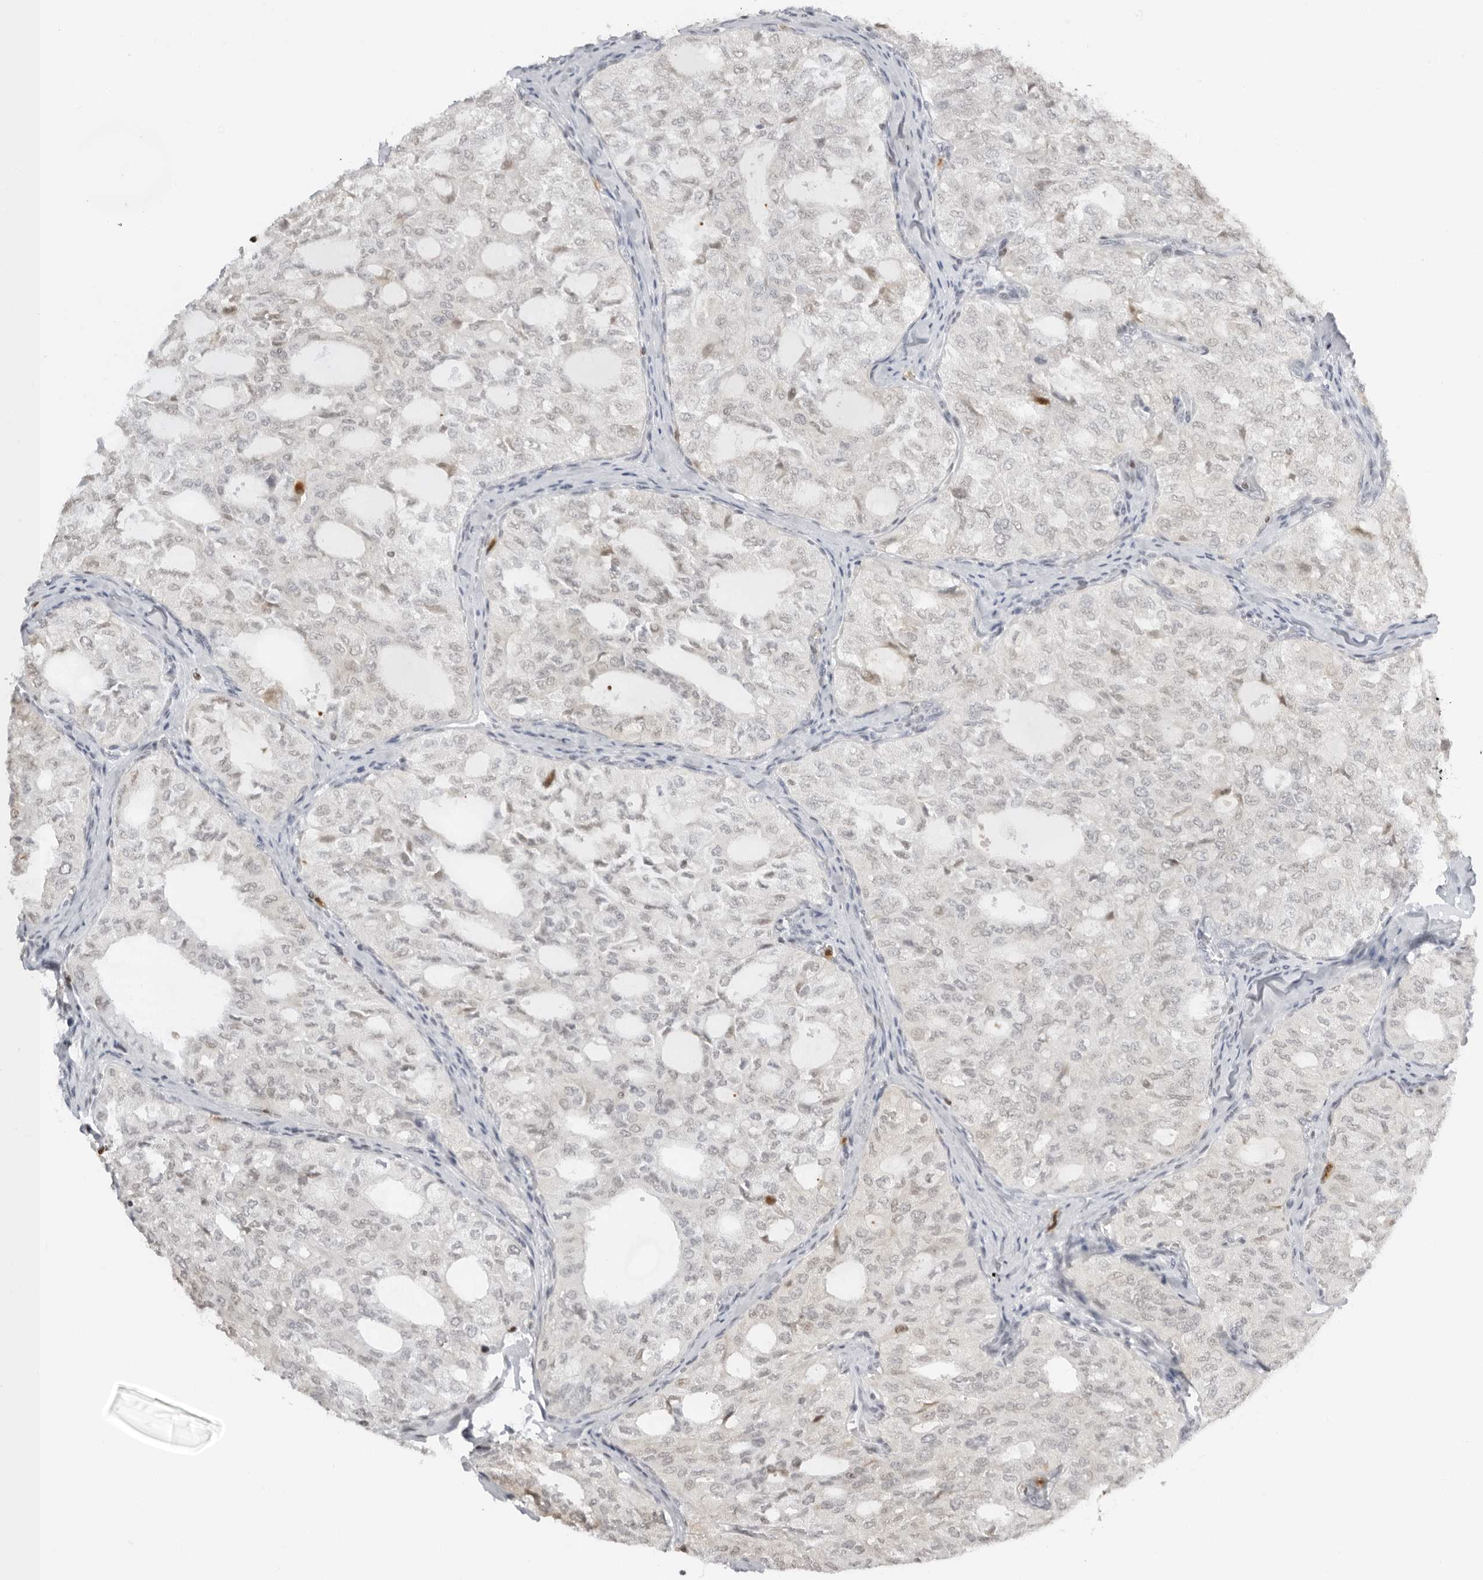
{"staining": {"intensity": "weak", "quantity": "25%-75%", "location": "nuclear"}, "tissue": "thyroid cancer", "cell_type": "Tumor cells", "image_type": "cancer", "snomed": [{"axis": "morphology", "description": "Follicular adenoma carcinoma, NOS"}, {"axis": "topography", "description": "Thyroid gland"}], "caption": "Immunohistochemistry (DAB) staining of human thyroid cancer exhibits weak nuclear protein staining in about 25%-75% of tumor cells. Nuclei are stained in blue.", "gene": "RNF146", "patient": {"sex": "male", "age": 75}}